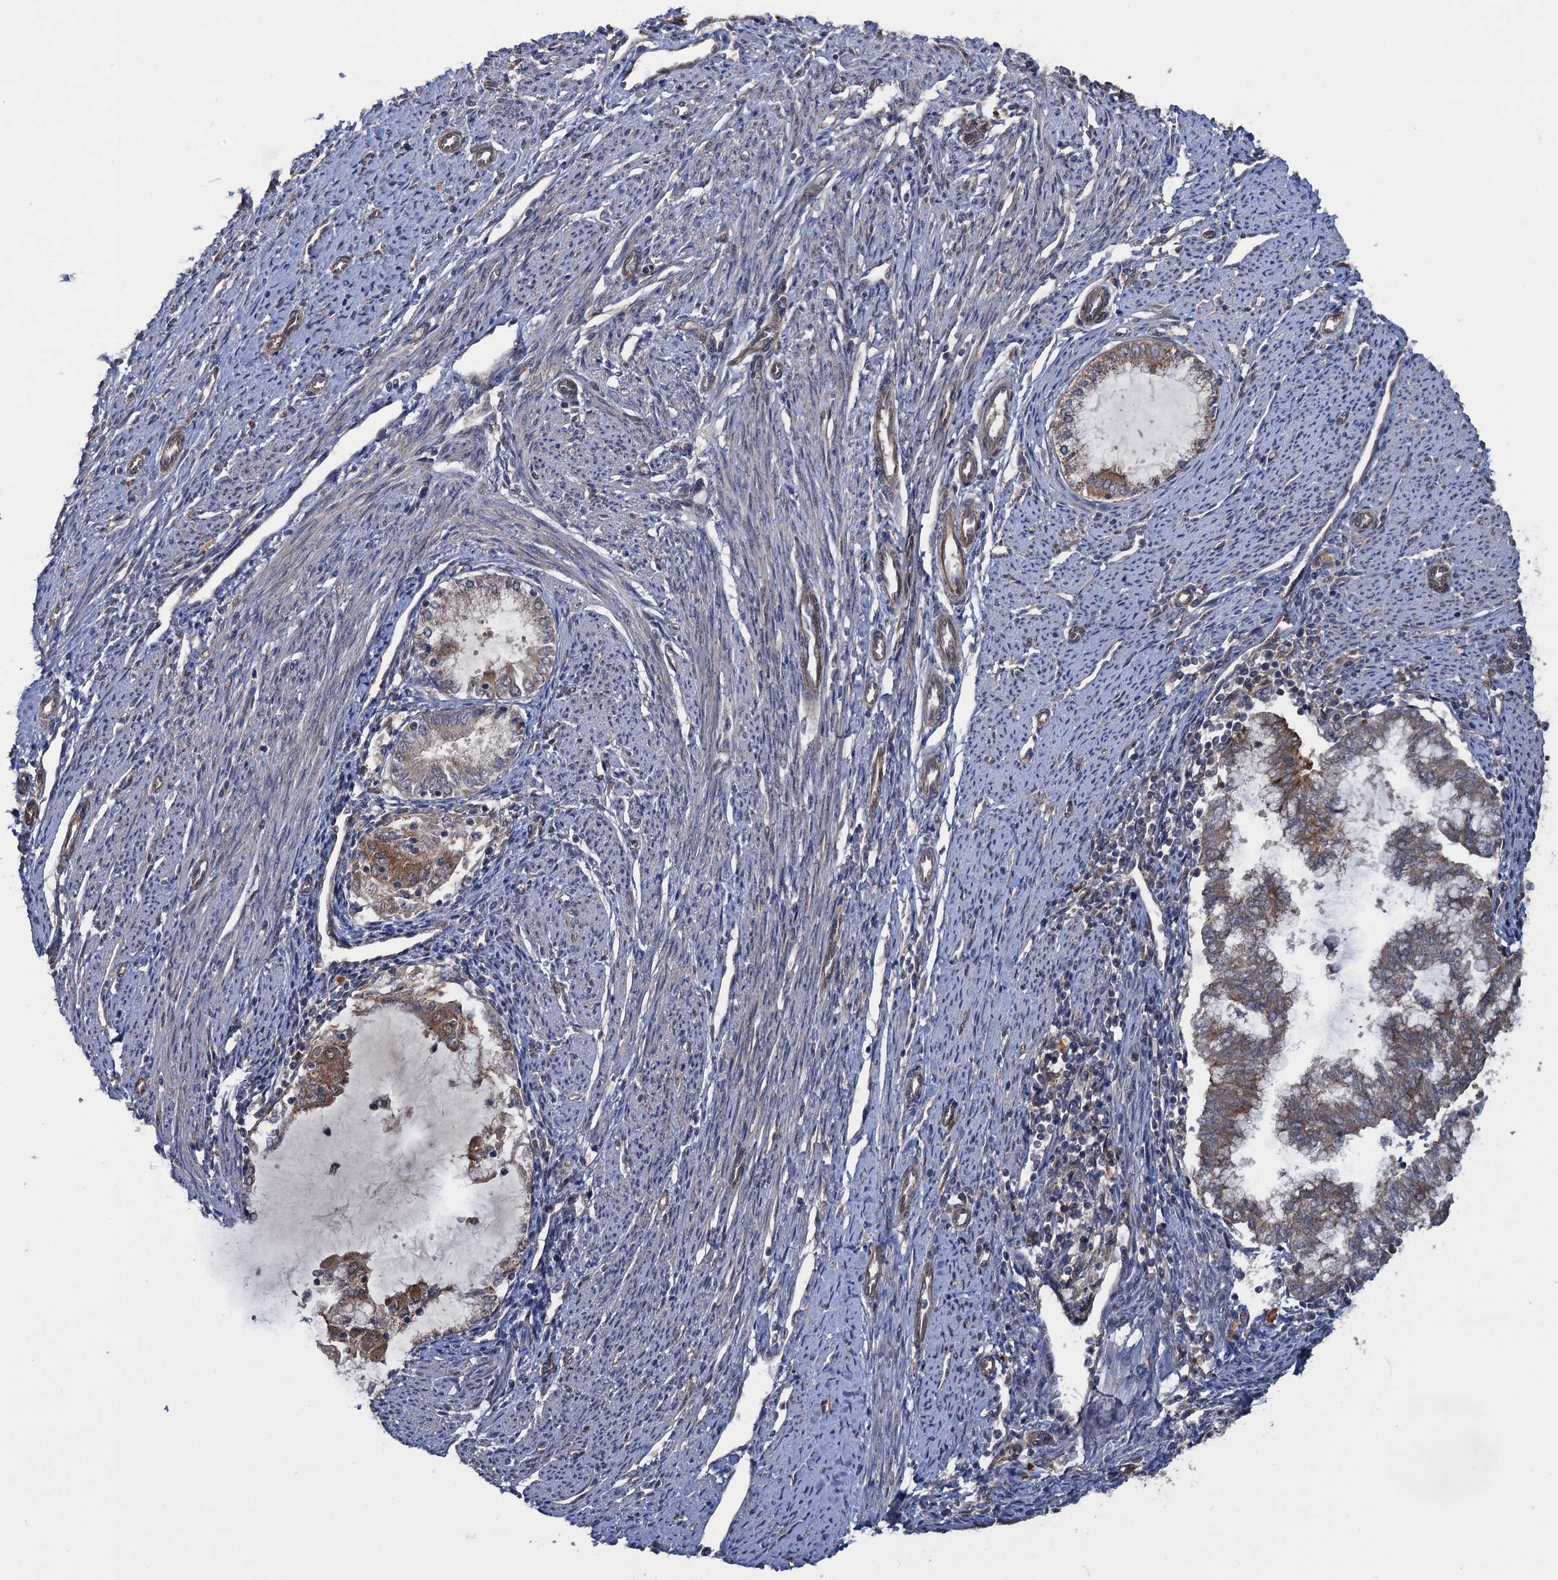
{"staining": {"intensity": "moderate", "quantity": "<25%", "location": "cytoplasmic/membranous"}, "tissue": "endometrial cancer", "cell_type": "Tumor cells", "image_type": "cancer", "snomed": [{"axis": "morphology", "description": "Adenocarcinoma, NOS"}, {"axis": "topography", "description": "Endometrium"}], "caption": "DAB (3,3'-diaminobenzidine) immunohistochemical staining of human endometrial cancer reveals moderate cytoplasmic/membranous protein positivity in about <25% of tumor cells. The staining is performed using DAB brown chromogen to label protein expression. The nuclei are counter-stained blue using hematoxylin.", "gene": "HAUS1", "patient": {"sex": "female", "age": 79}}